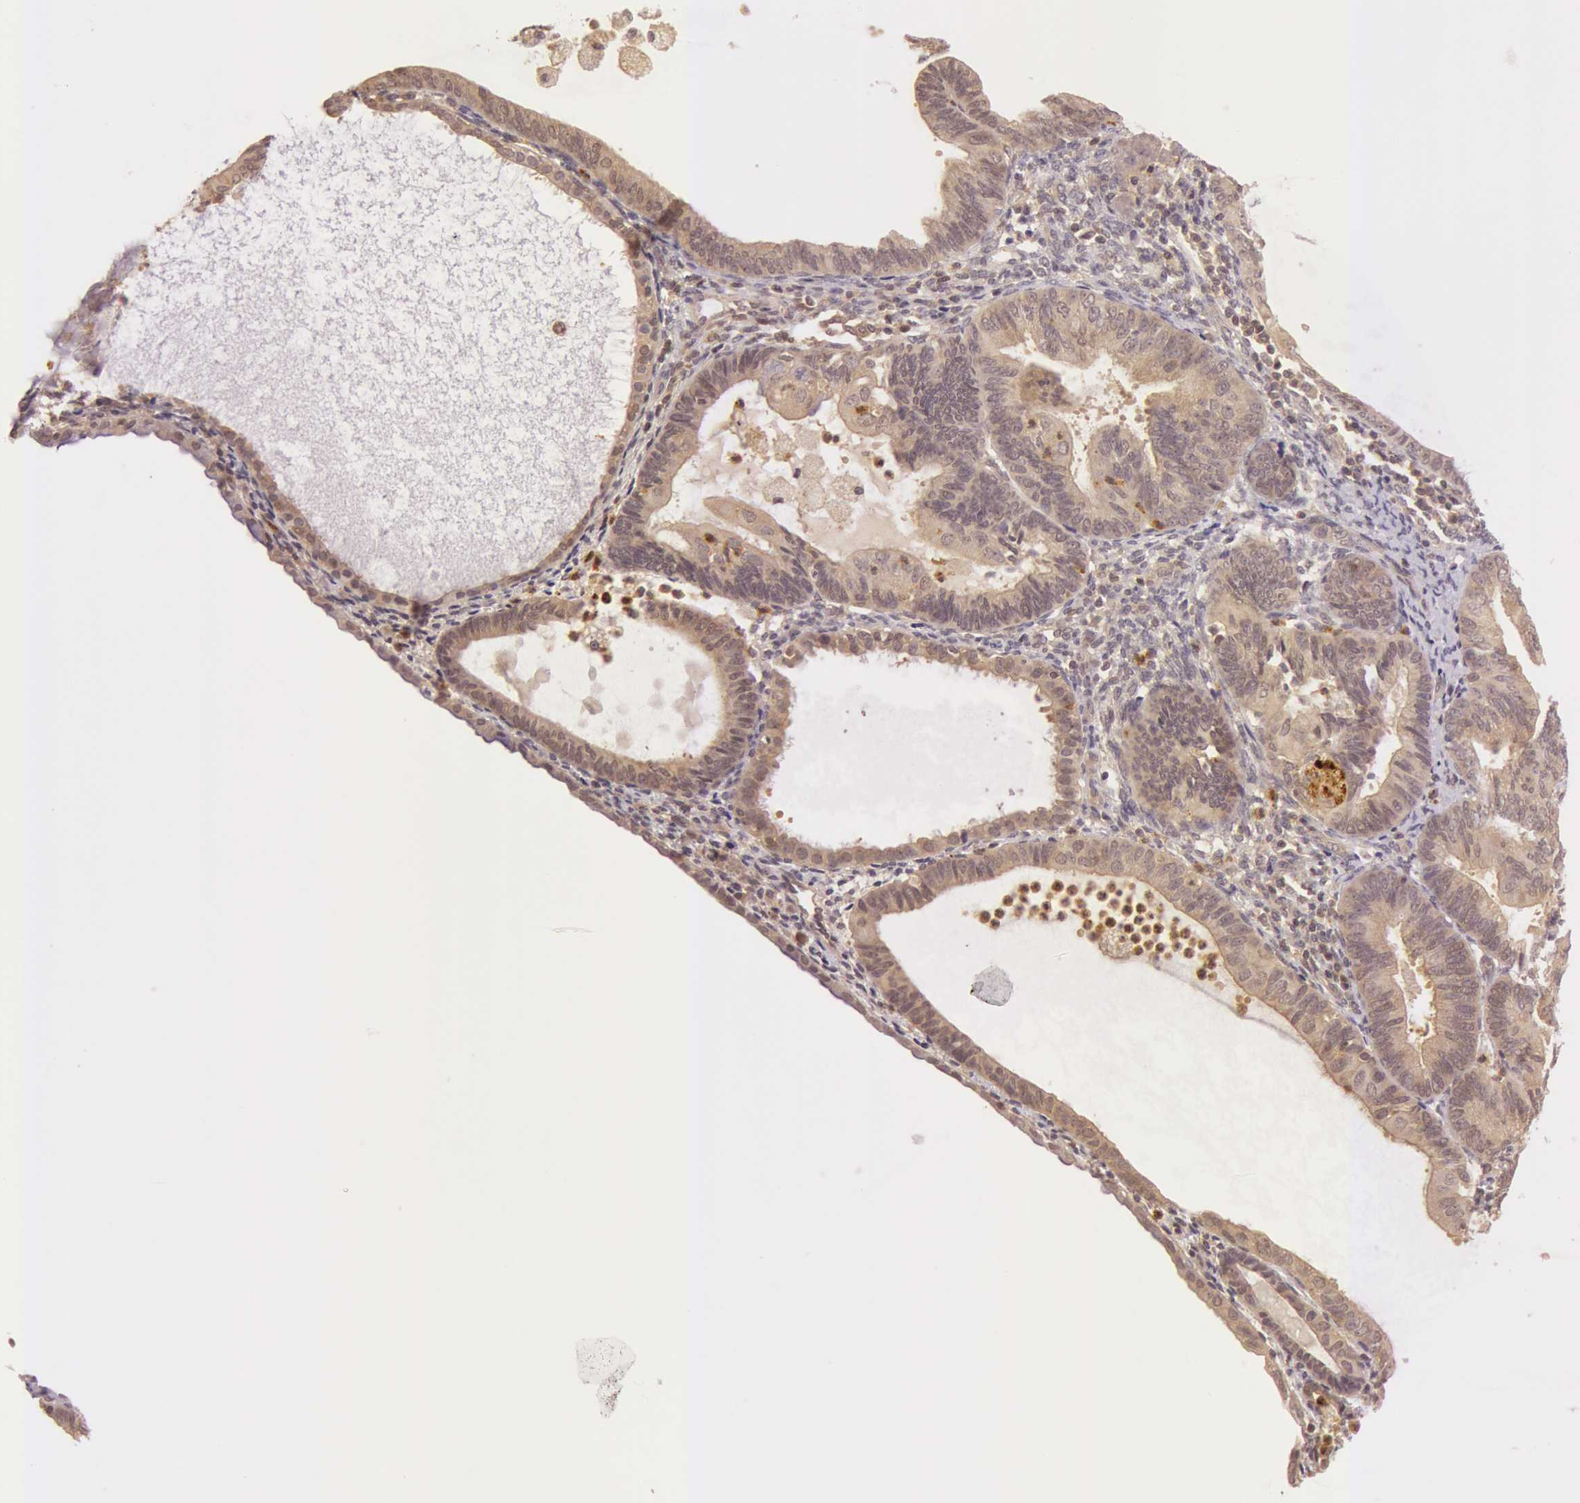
{"staining": {"intensity": "moderate", "quantity": ">75%", "location": "cytoplasmic/membranous"}, "tissue": "endometrial cancer", "cell_type": "Tumor cells", "image_type": "cancer", "snomed": [{"axis": "morphology", "description": "Adenocarcinoma, NOS"}, {"axis": "topography", "description": "Endometrium"}], "caption": "Immunohistochemistry (IHC) (DAB) staining of endometrial cancer reveals moderate cytoplasmic/membranous protein staining in approximately >75% of tumor cells. Nuclei are stained in blue.", "gene": "ATG2B", "patient": {"sex": "female", "age": 63}}